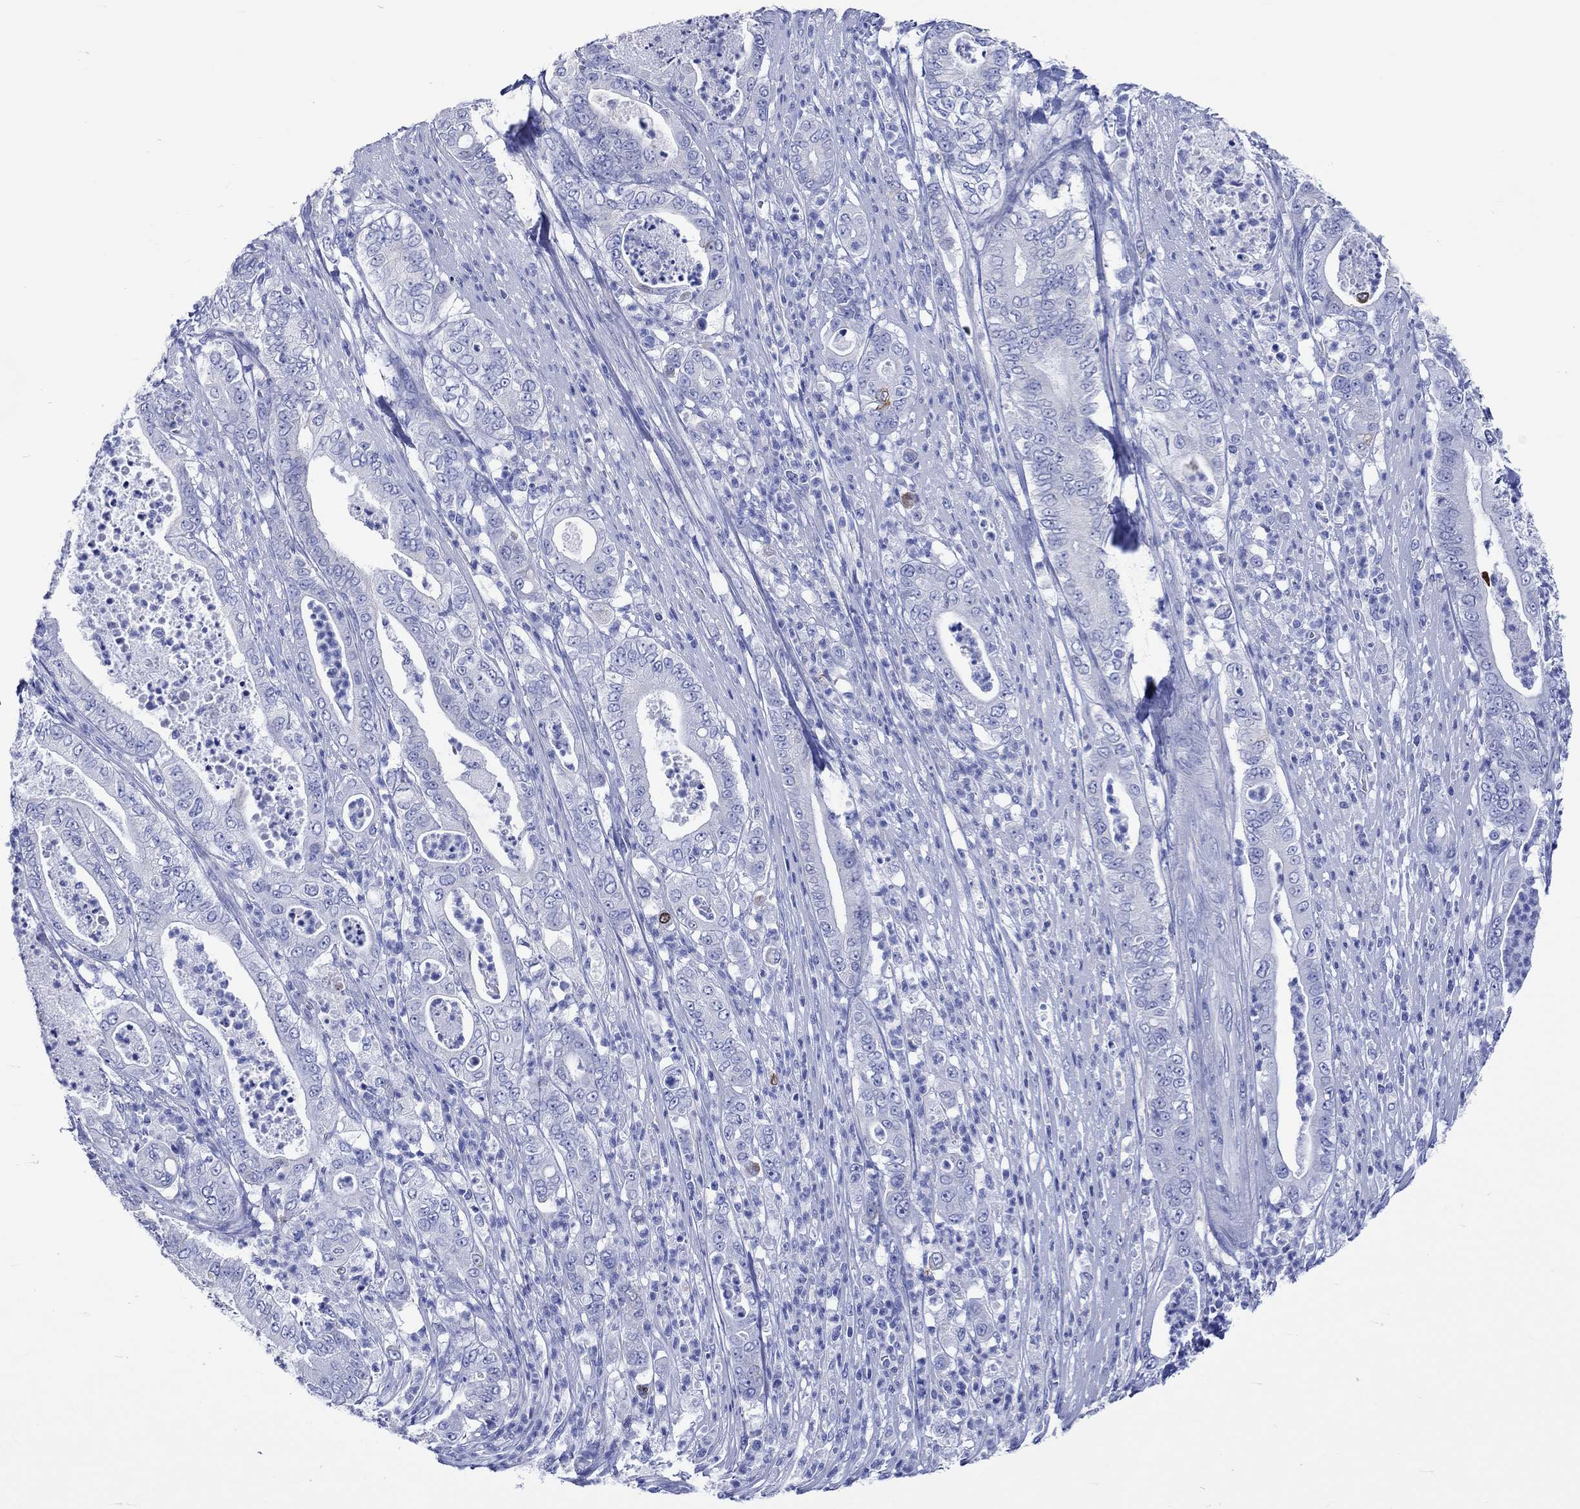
{"staining": {"intensity": "negative", "quantity": "none", "location": "none"}, "tissue": "pancreatic cancer", "cell_type": "Tumor cells", "image_type": "cancer", "snomed": [{"axis": "morphology", "description": "Adenocarcinoma, NOS"}, {"axis": "topography", "description": "Pancreas"}], "caption": "Tumor cells are negative for brown protein staining in pancreatic adenocarcinoma.", "gene": "KLHL33", "patient": {"sex": "male", "age": 71}}